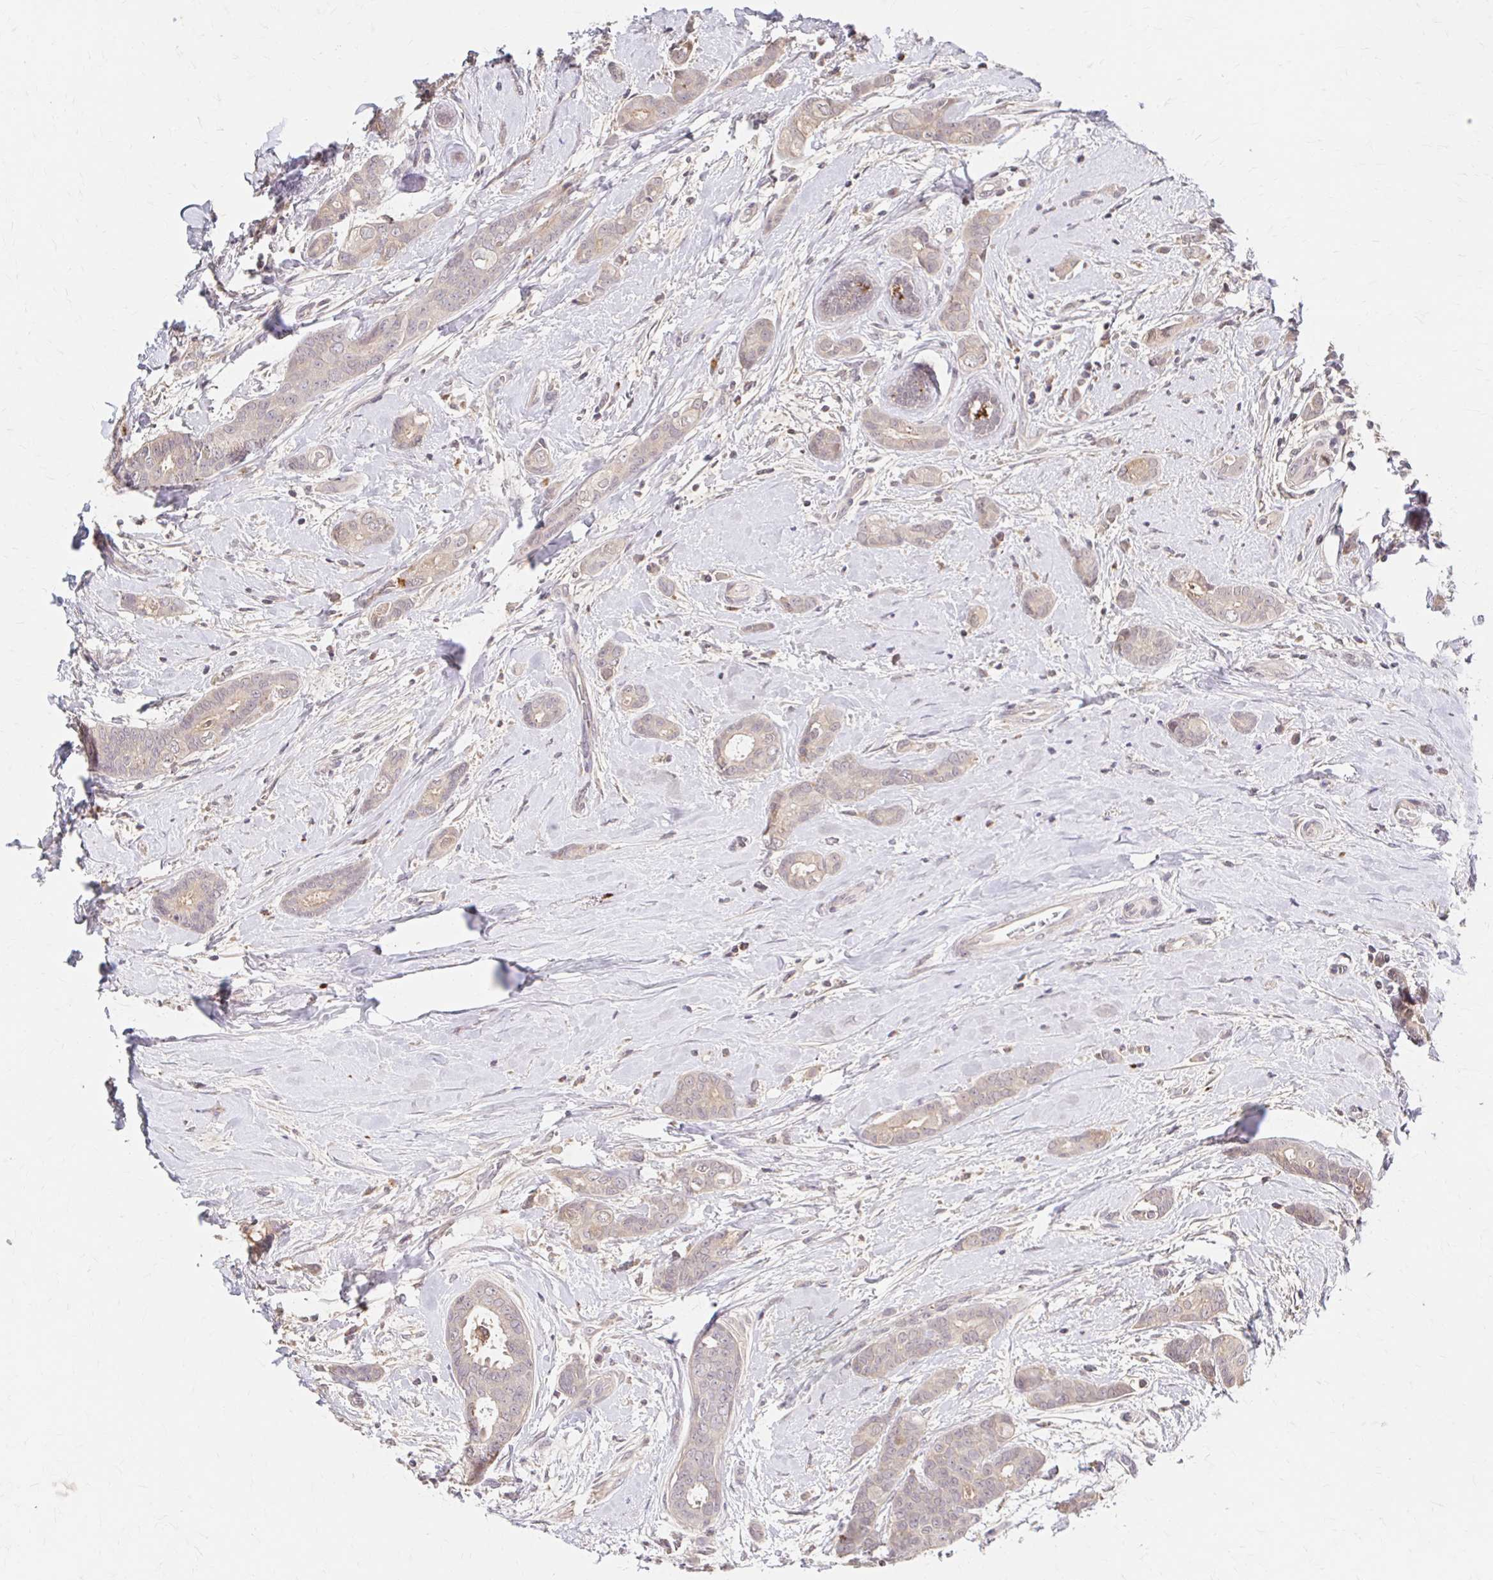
{"staining": {"intensity": "negative", "quantity": "none", "location": "none"}, "tissue": "breast cancer", "cell_type": "Tumor cells", "image_type": "cancer", "snomed": [{"axis": "morphology", "description": "Duct carcinoma"}, {"axis": "topography", "description": "Breast"}], "caption": "Breast cancer (invasive ductal carcinoma) was stained to show a protein in brown. There is no significant staining in tumor cells.", "gene": "HMGCS2", "patient": {"sex": "female", "age": 45}}